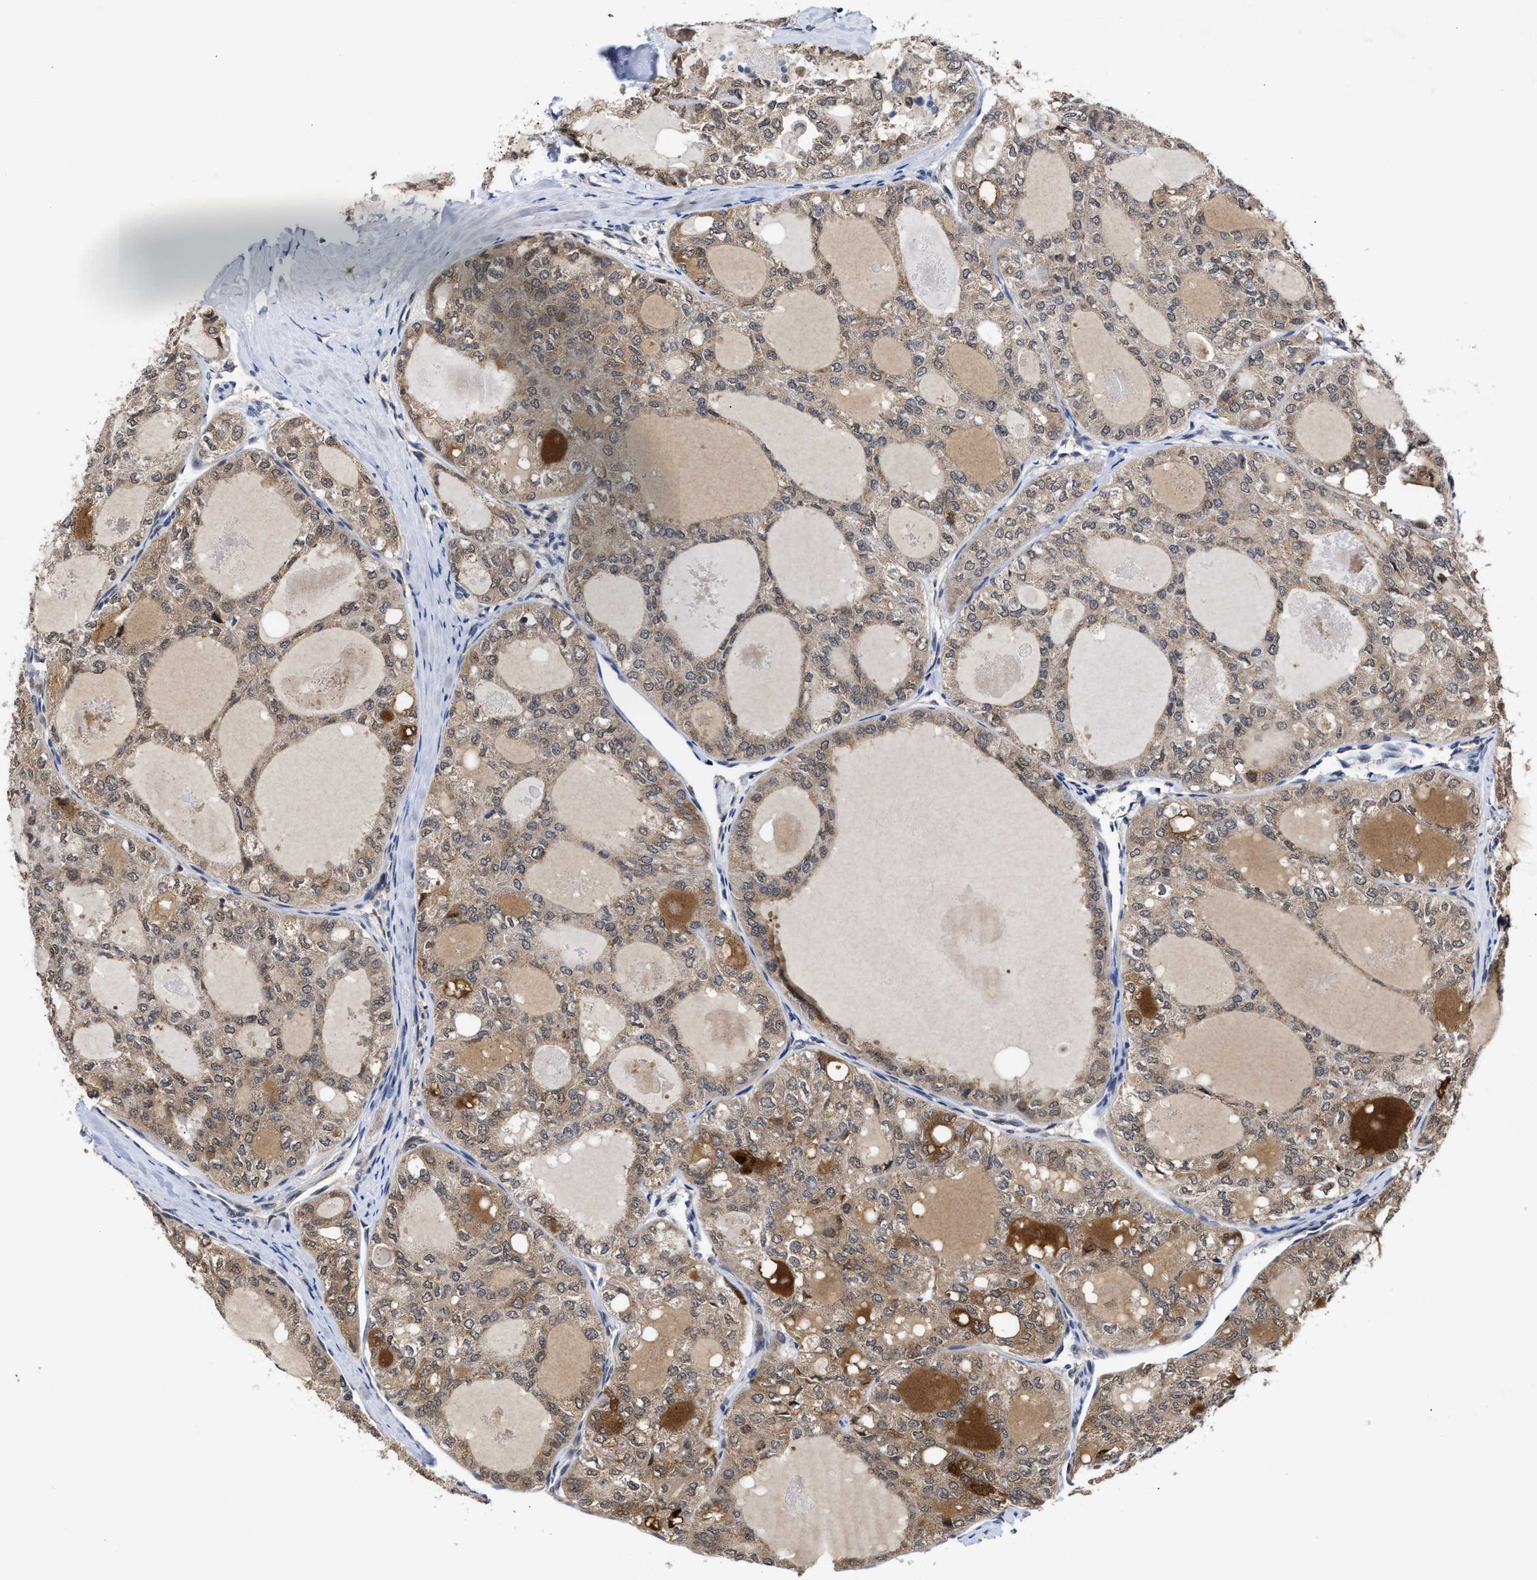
{"staining": {"intensity": "moderate", "quantity": ">75%", "location": "cytoplasmic/membranous"}, "tissue": "thyroid cancer", "cell_type": "Tumor cells", "image_type": "cancer", "snomed": [{"axis": "morphology", "description": "Follicular adenoma carcinoma, NOS"}, {"axis": "topography", "description": "Thyroid gland"}], "caption": "This histopathology image shows immunohistochemistry staining of follicular adenoma carcinoma (thyroid), with medium moderate cytoplasmic/membranous positivity in approximately >75% of tumor cells.", "gene": "CLIP2", "patient": {"sex": "male", "age": 75}}